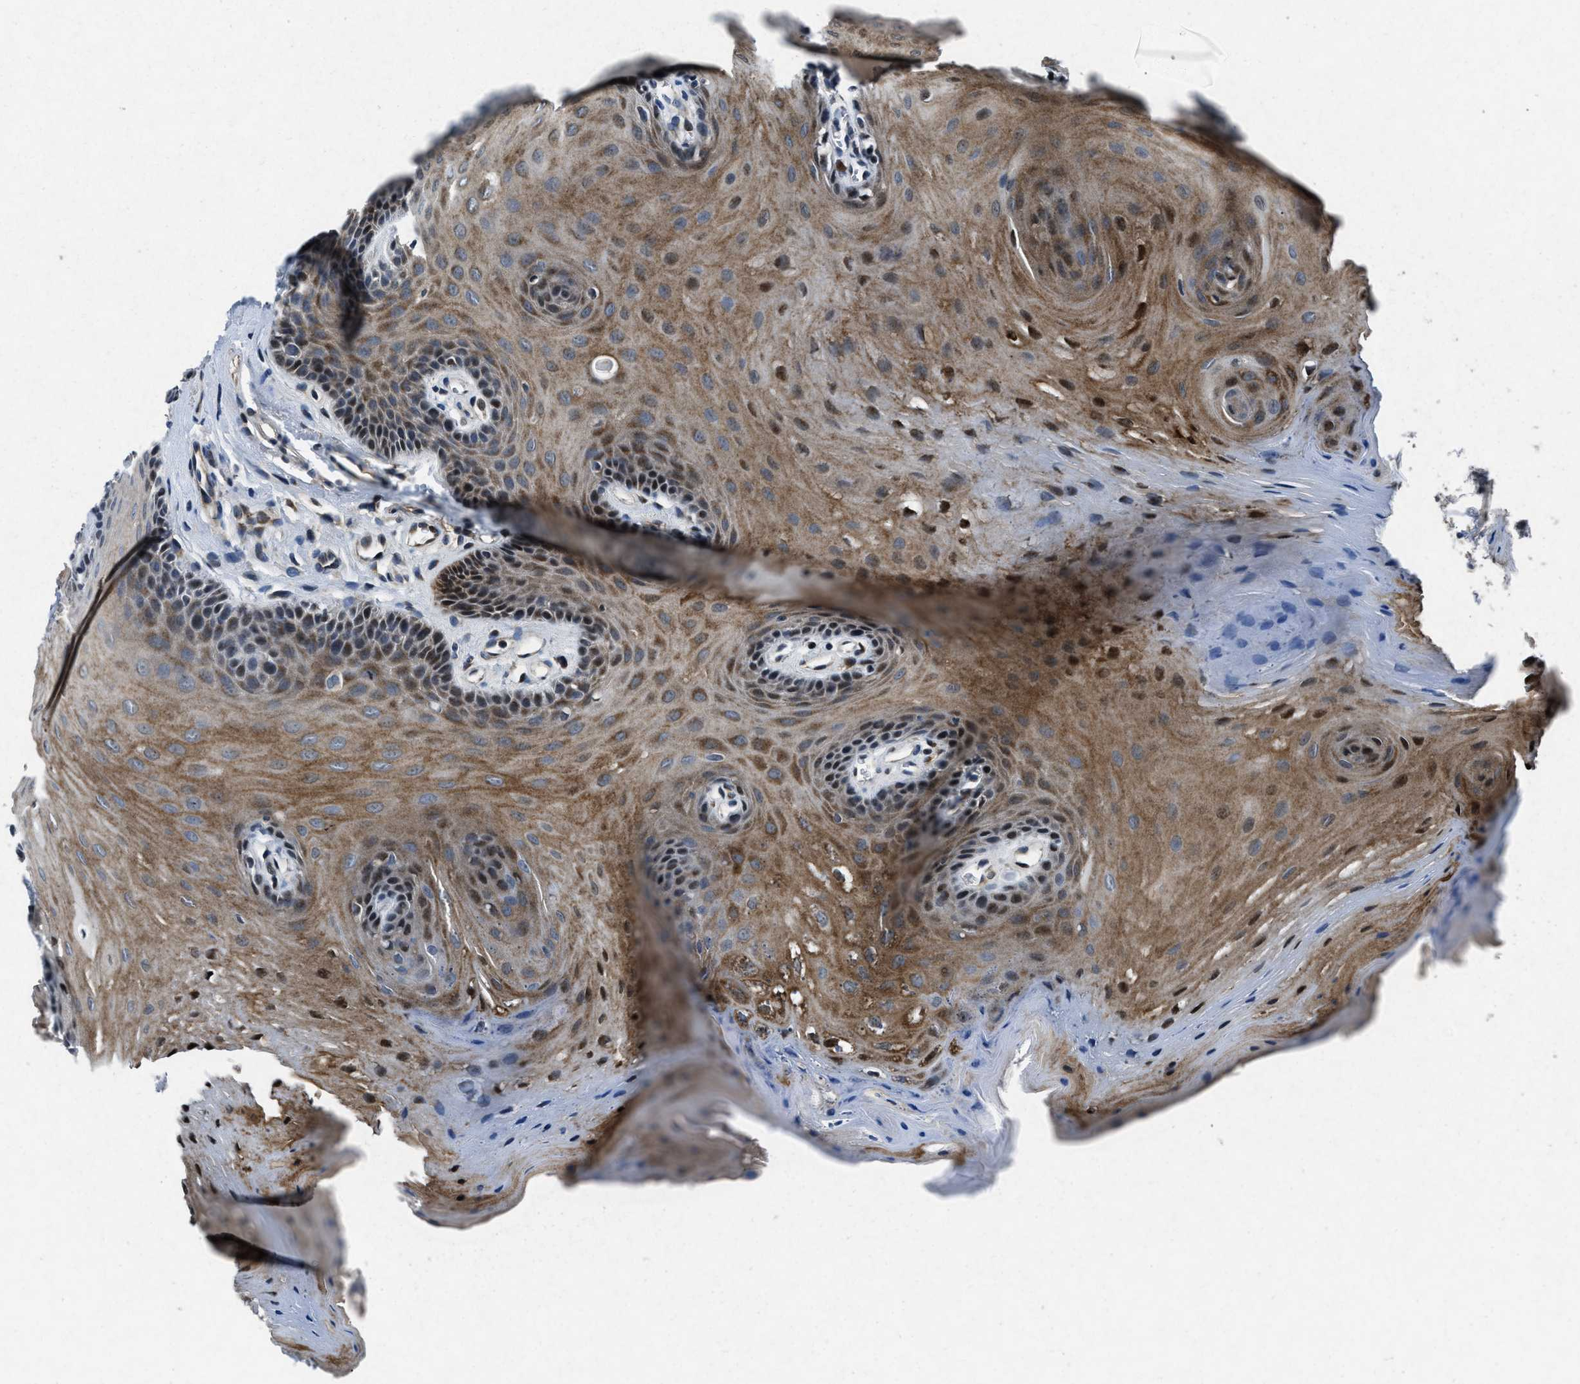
{"staining": {"intensity": "moderate", "quantity": "25%-75%", "location": "cytoplasmic/membranous,nuclear"}, "tissue": "oral mucosa", "cell_type": "Squamous epithelial cells", "image_type": "normal", "snomed": [{"axis": "morphology", "description": "Normal tissue, NOS"}, {"axis": "morphology", "description": "Squamous cell carcinoma, NOS"}, {"axis": "topography", "description": "Oral tissue"}, {"axis": "topography", "description": "Head-Neck"}], "caption": "The image exhibits immunohistochemical staining of benign oral mucosa. There is moderate cytoplasmic/membranous,nuclear expression is identified in approximately 25%-75% of squamous epithelial cells. The staining was performed using DAB to visualize the protein expression in brown, while the nuclei were stained in blue with hematoxylin (Magnification: 20x).", "gene": "PHLDA1", "patient": {"sex": "male", "age": 71}}